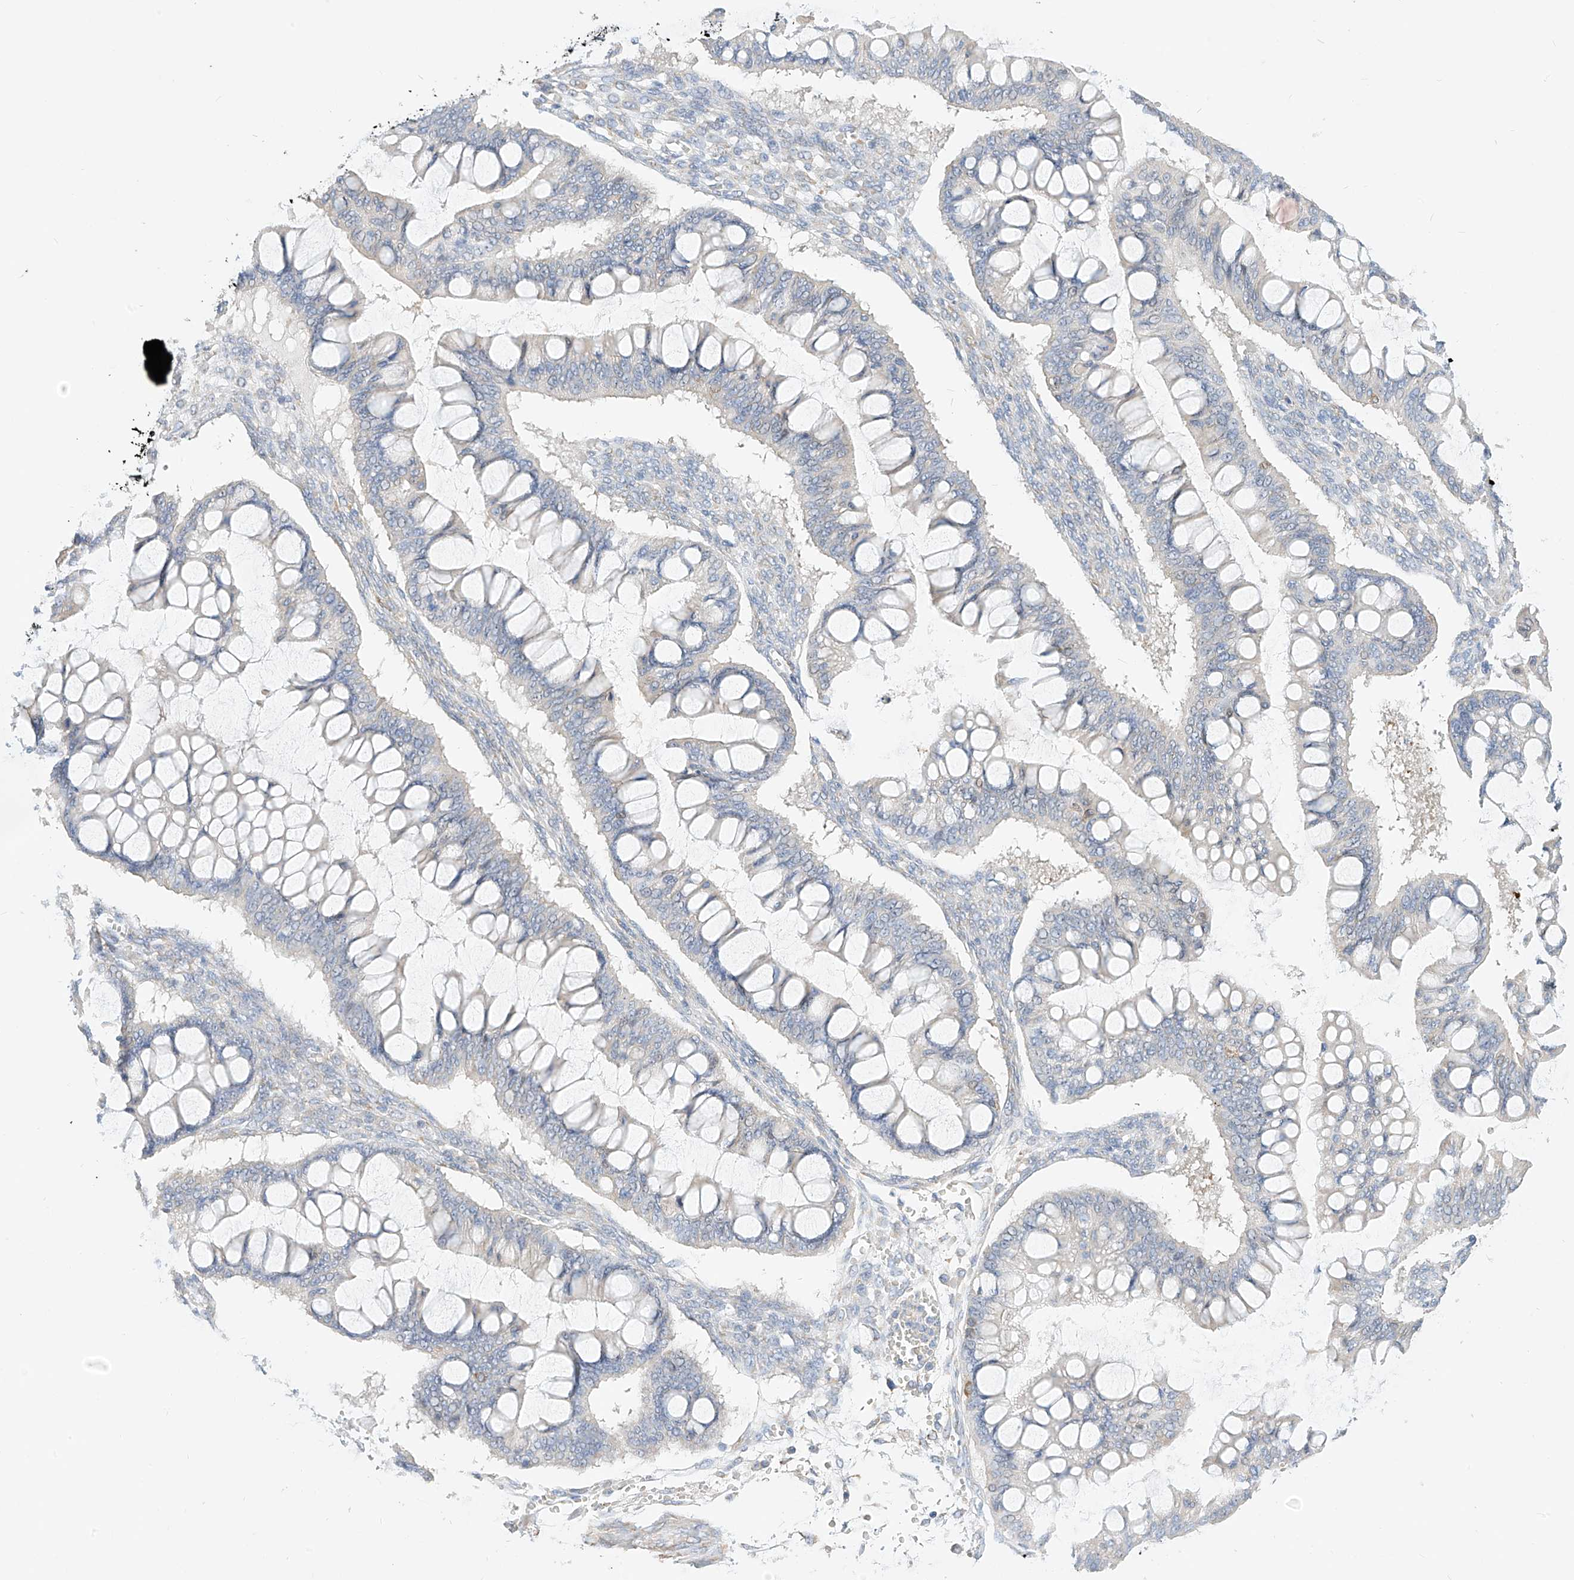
{"staining": {"intensity": "negative", "quantity": "none", "location": "none"}, "tissue": "ovarian cancer", "cell_type": "Tumor cells", "image_type": "cancer", "snomed": [{"axis": "morphology", "description": "Cystadenocarcinoma, mucinous, NOS"}, {"axis": "topography", "description": "Ovary"}], "caption": "Tumor cells are negative for protein expression in human ovarian cancer. Brightfield microscopy of immunohistochemistry (IHC) stained with DAB (brown) and hematoxylin (blue), captured at high magnification.", "gene": "RASA2", "patient": {"sex": "female", "age": 73}}